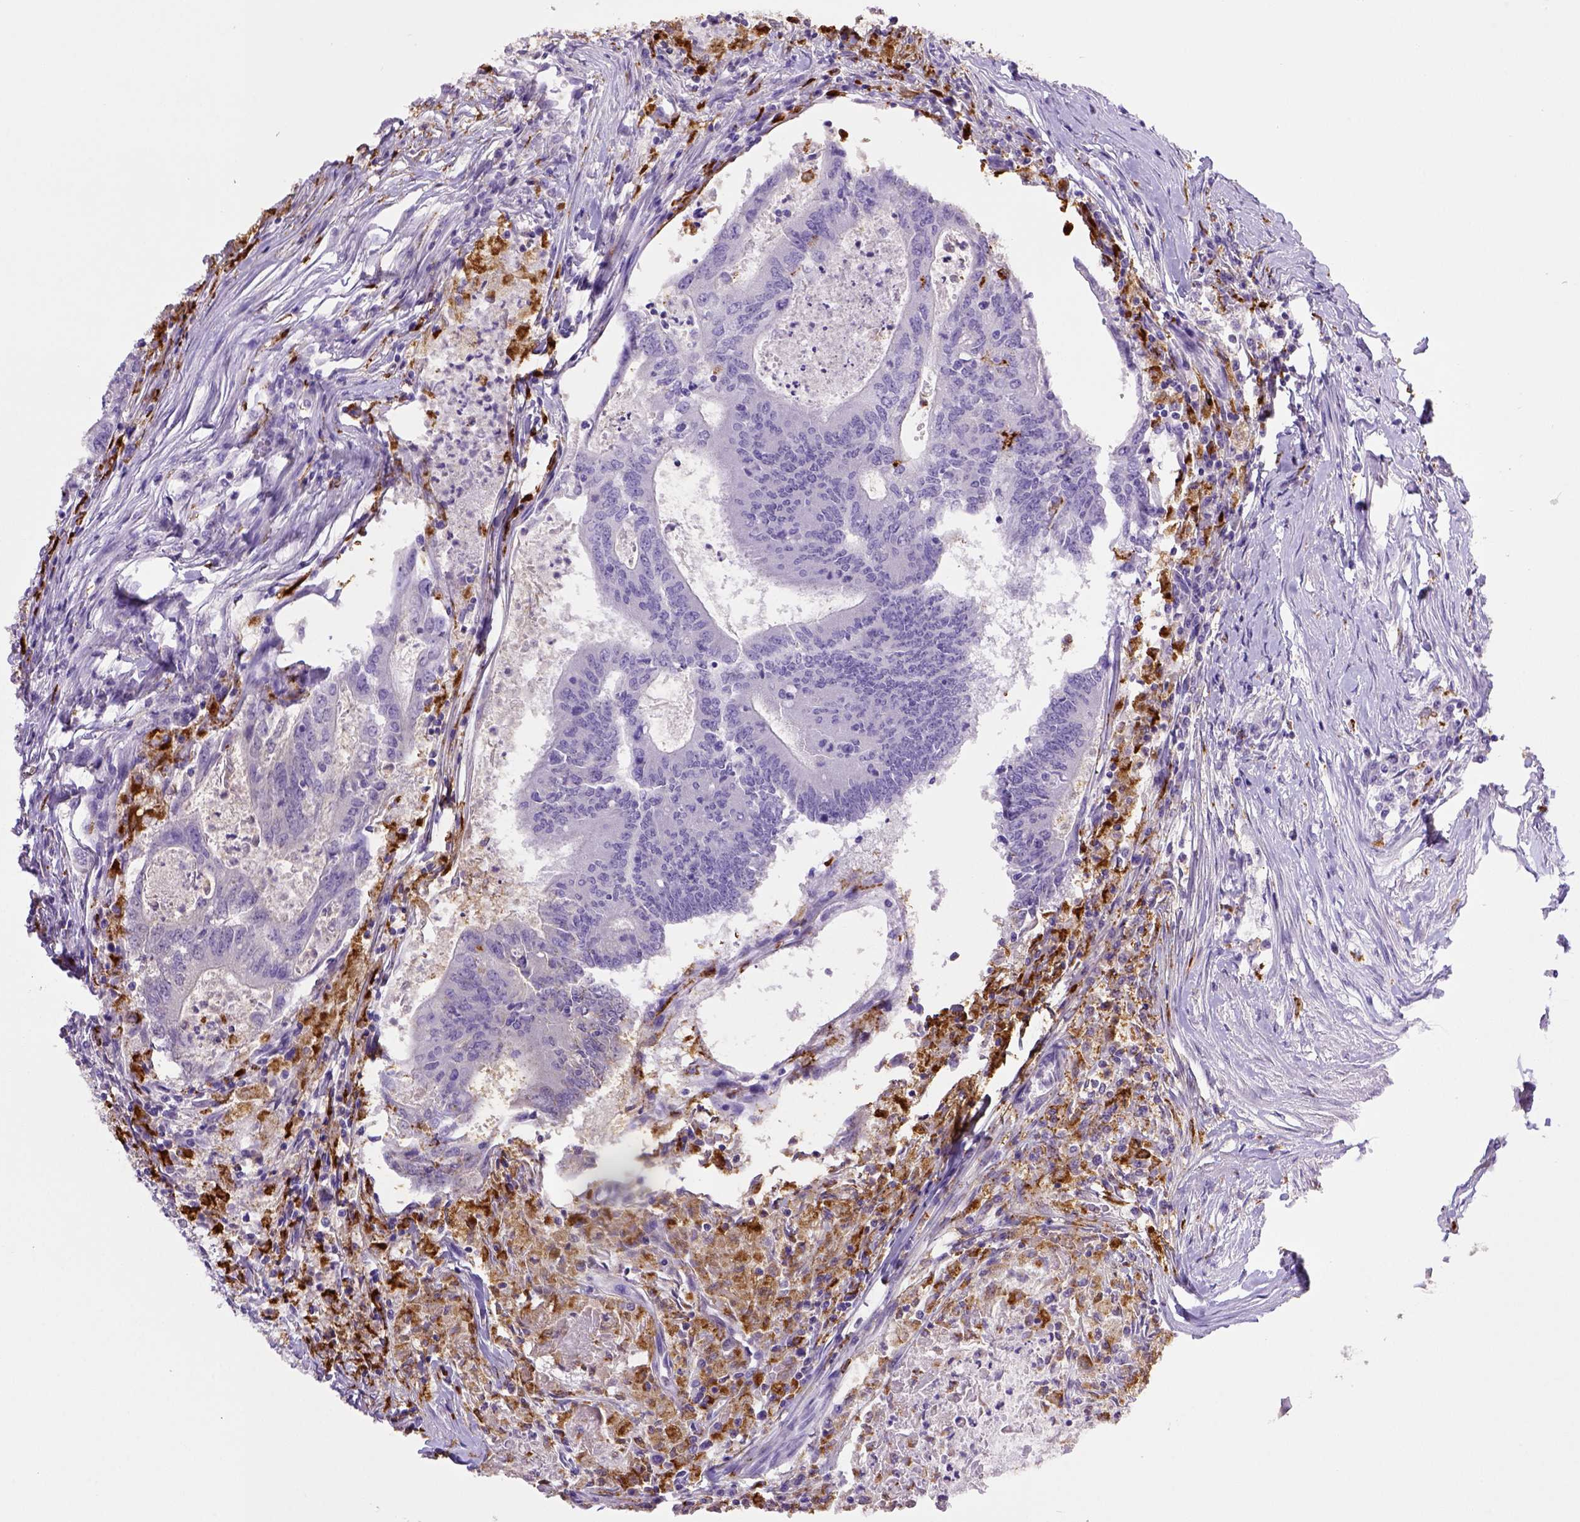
{"staining": {"intensity": "negative", "quantity": "none", "location": "none"}, "tissue": "colorectal cancer", "cell_type": "Tumor cells", "image_type": "cancer", "snomed": [{"axis": "morphology", "description": "Adenocarcinoma, NOS"}, {"axis": "topography", "description": "Colon"}], "caption": "DAB immunohistochemical staining of human colorectal cancer exhibits no significant positivity in tumor cells.", "gene": "CD68", "patient": {"sex": "female", "age": 70}}